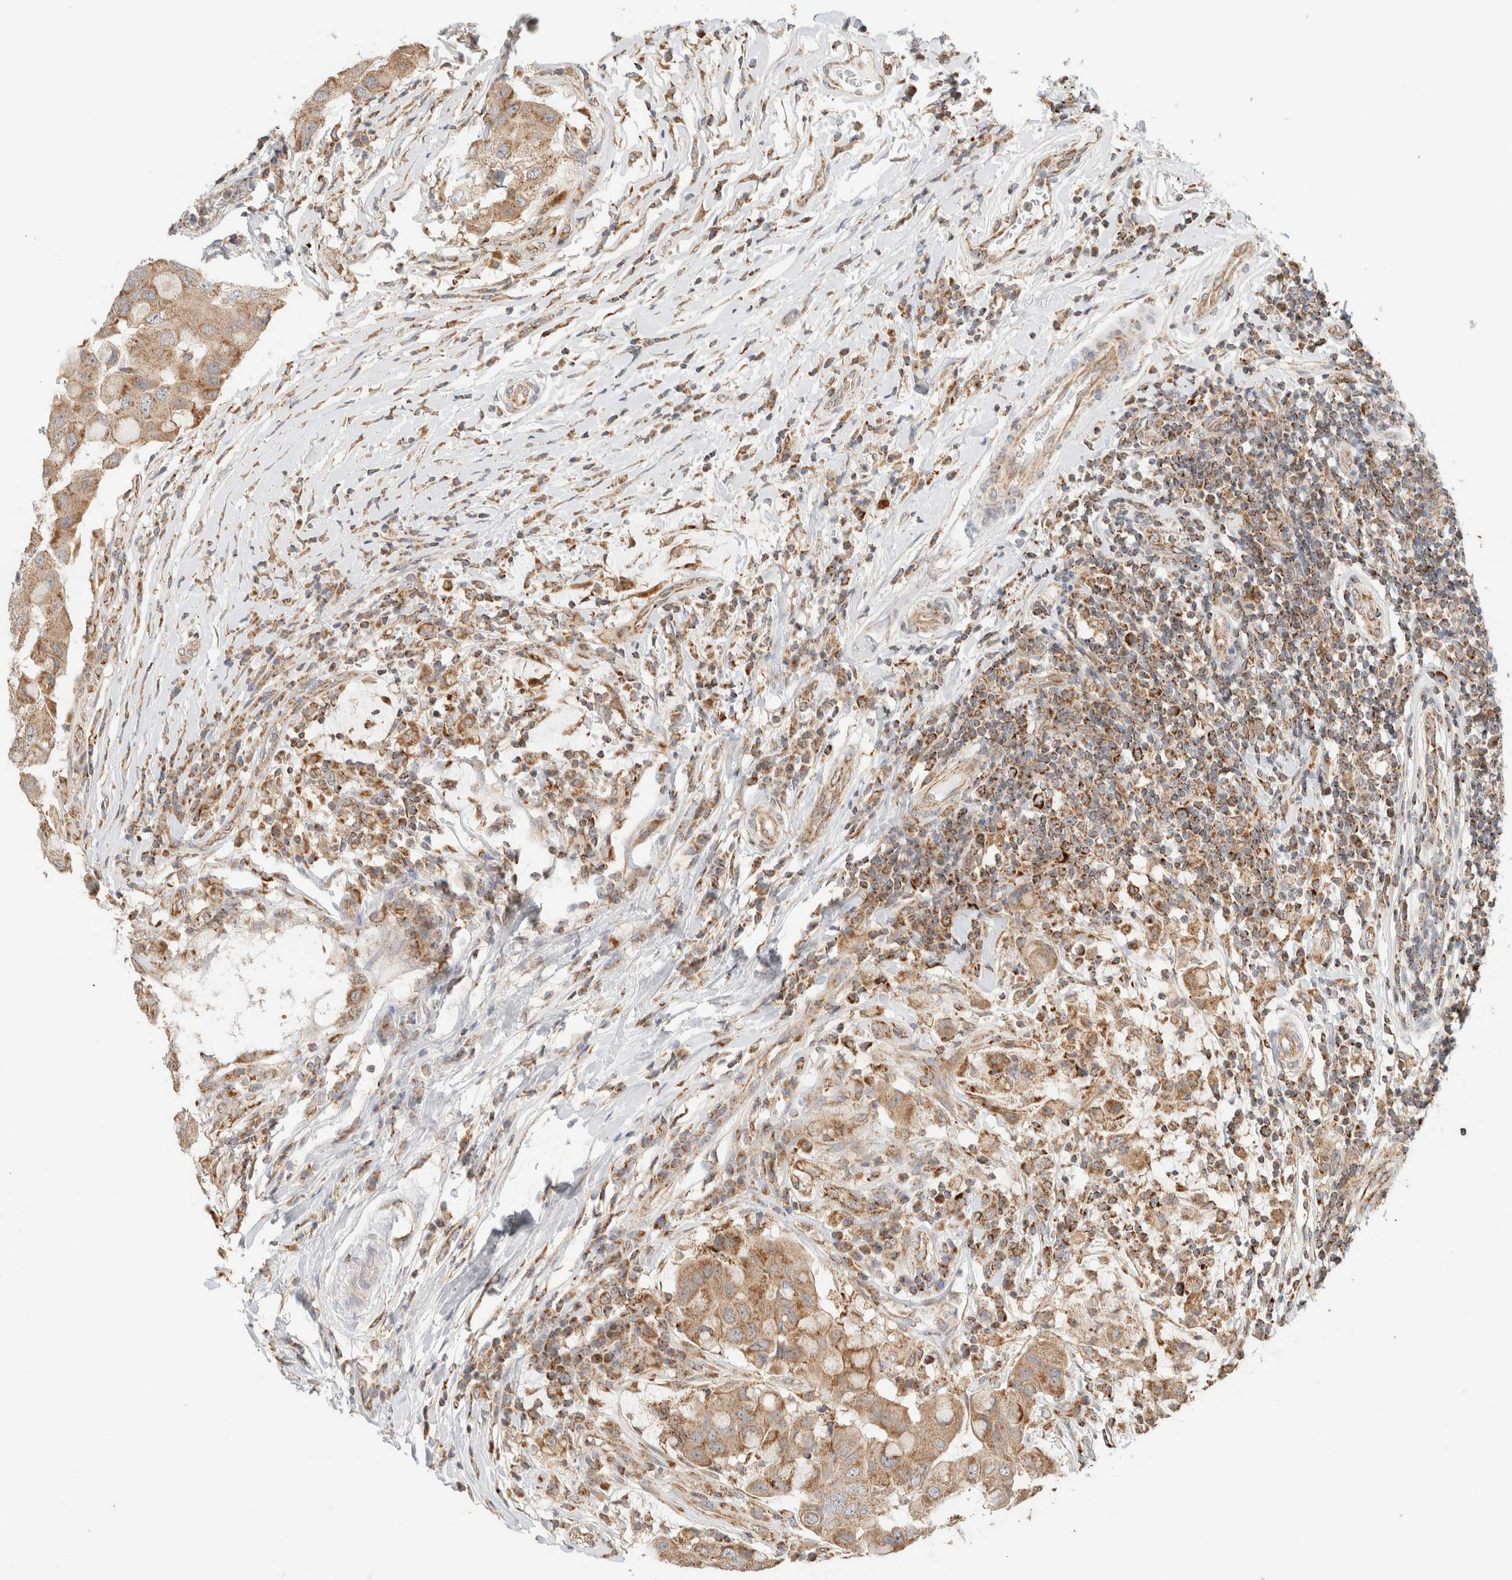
{"staining": {"intensity": "moderate", "quantity": ">75%", "location": "cytoplasmic/membranous"}, "tissue": "breast cancer", "cell_type": "Tumor cells", "image_type": "cancer", "snomed": [{"axis": "morphology", "description": "Duct carcinoma"}, {"axis": "topography", "description": "Breast"}], "caption": "Immunohistochemistry (DAB (3,3'-diaminobenzidine)) staining of breast cancer reveals moderate cytoplasmic/membranous protein expression in about >75% of tumor cells. The staining is performed using DAB brown chromogen to label protein expression. The nuclei are counter-stained blue using hematoxylin.", "gene": "MRM3", "patient": {"sex": "female", "age": 27}}